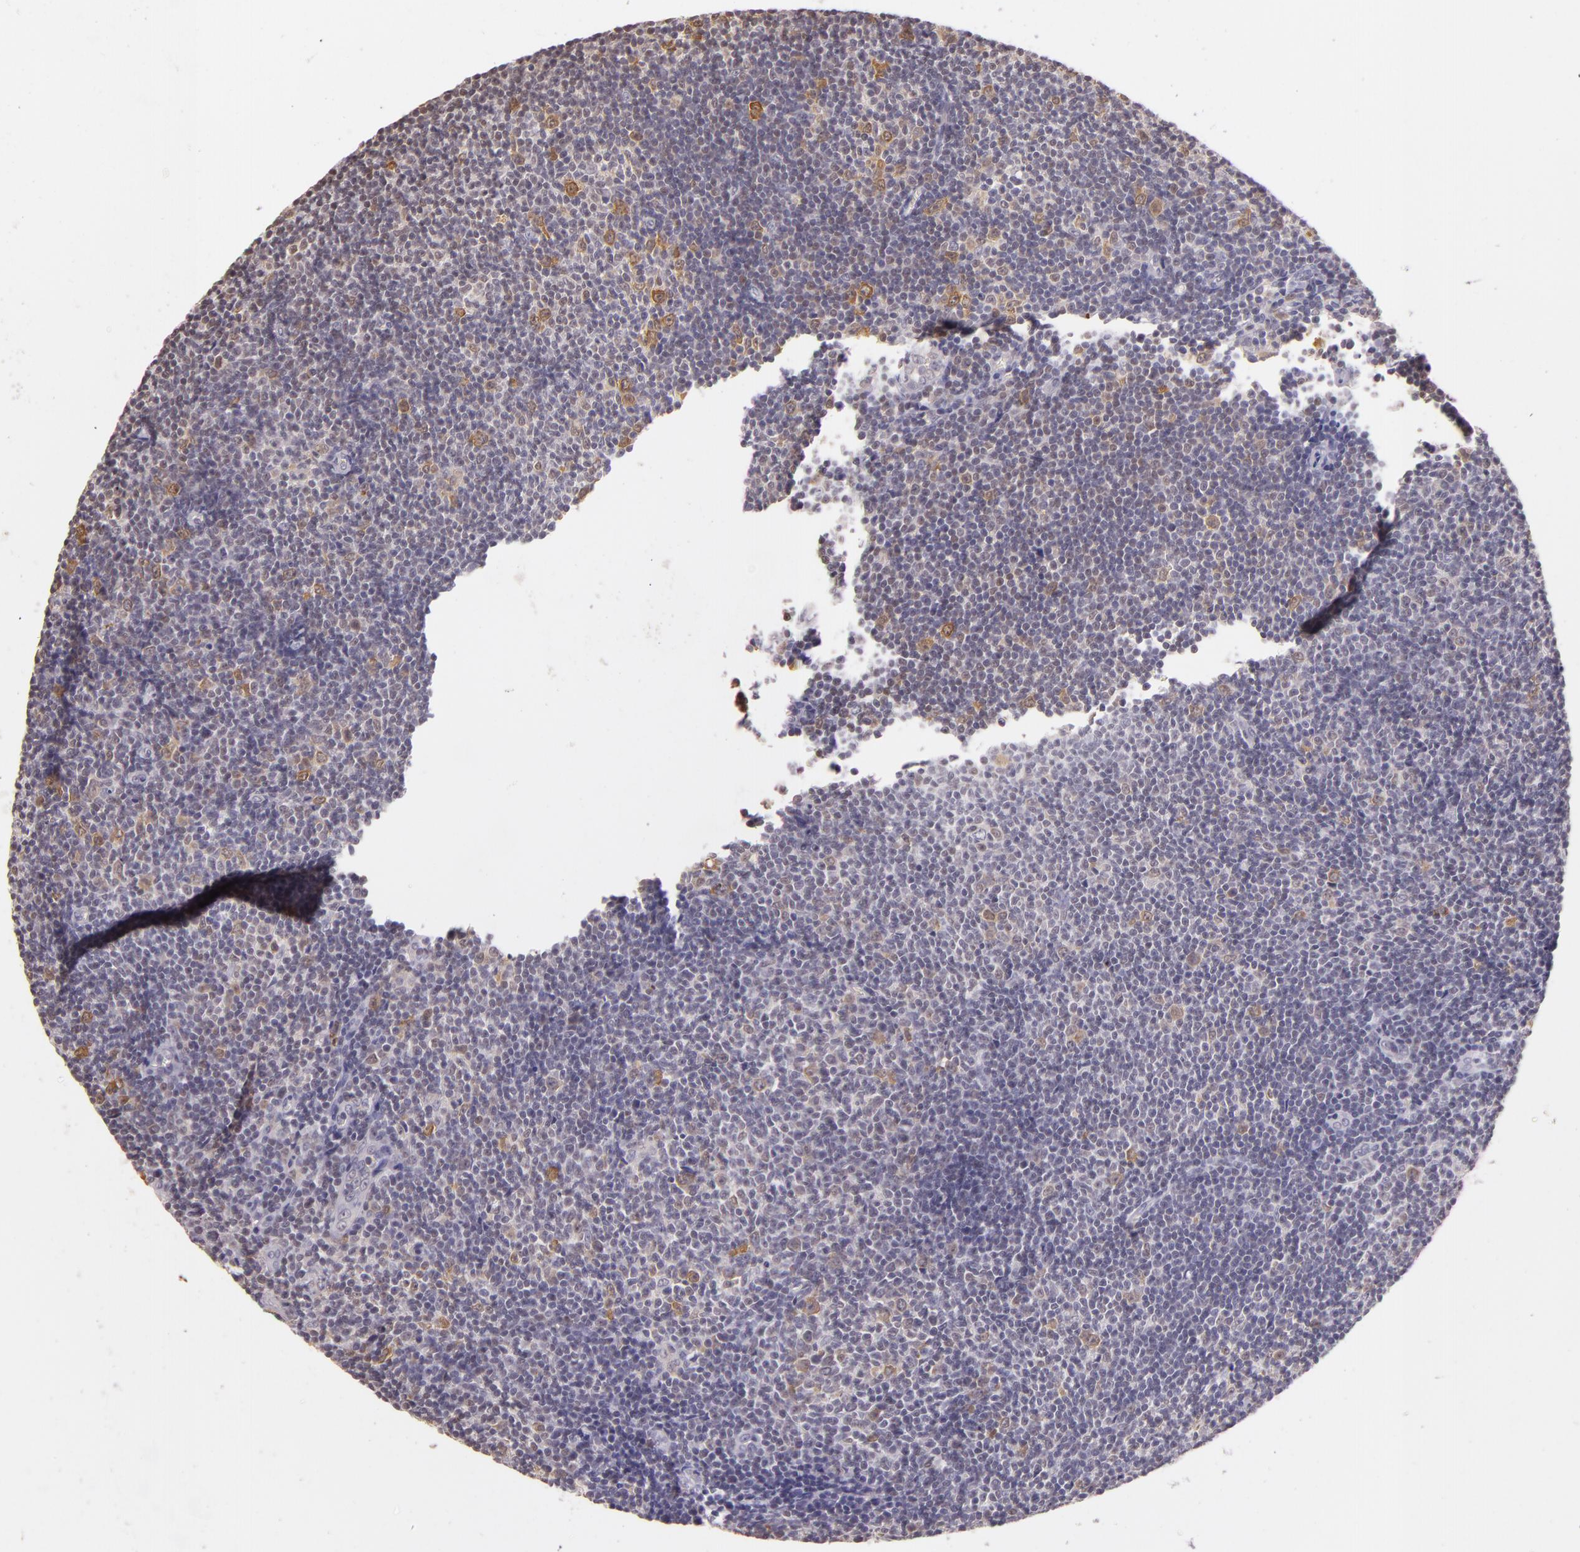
{"staining": {"intensity": "moderate", "quantity": "<25%", "location": "cytoplasmic/membranous"}, "tissue": "lymphoma", "cell_type": "Tumor cells", "image_type": "cancer", "snomed": [{"axis": "morphology", "description": "Malignant lymphoma, non-Hodgkin's type, Low grade"}, {"axis": "topography", "description": "Lymph node"}], "caption": "A brown stain shows moderate cytoplasmic/membranous expression of a protein in human lymphoma tumor cells. The staining is performed using DAB brown chromogen to label protein expression. The nuclei are counter-stained blue using hematoxylin.", "gene": "HSPA8", "patient": {"sex": "male", "age": 49}}